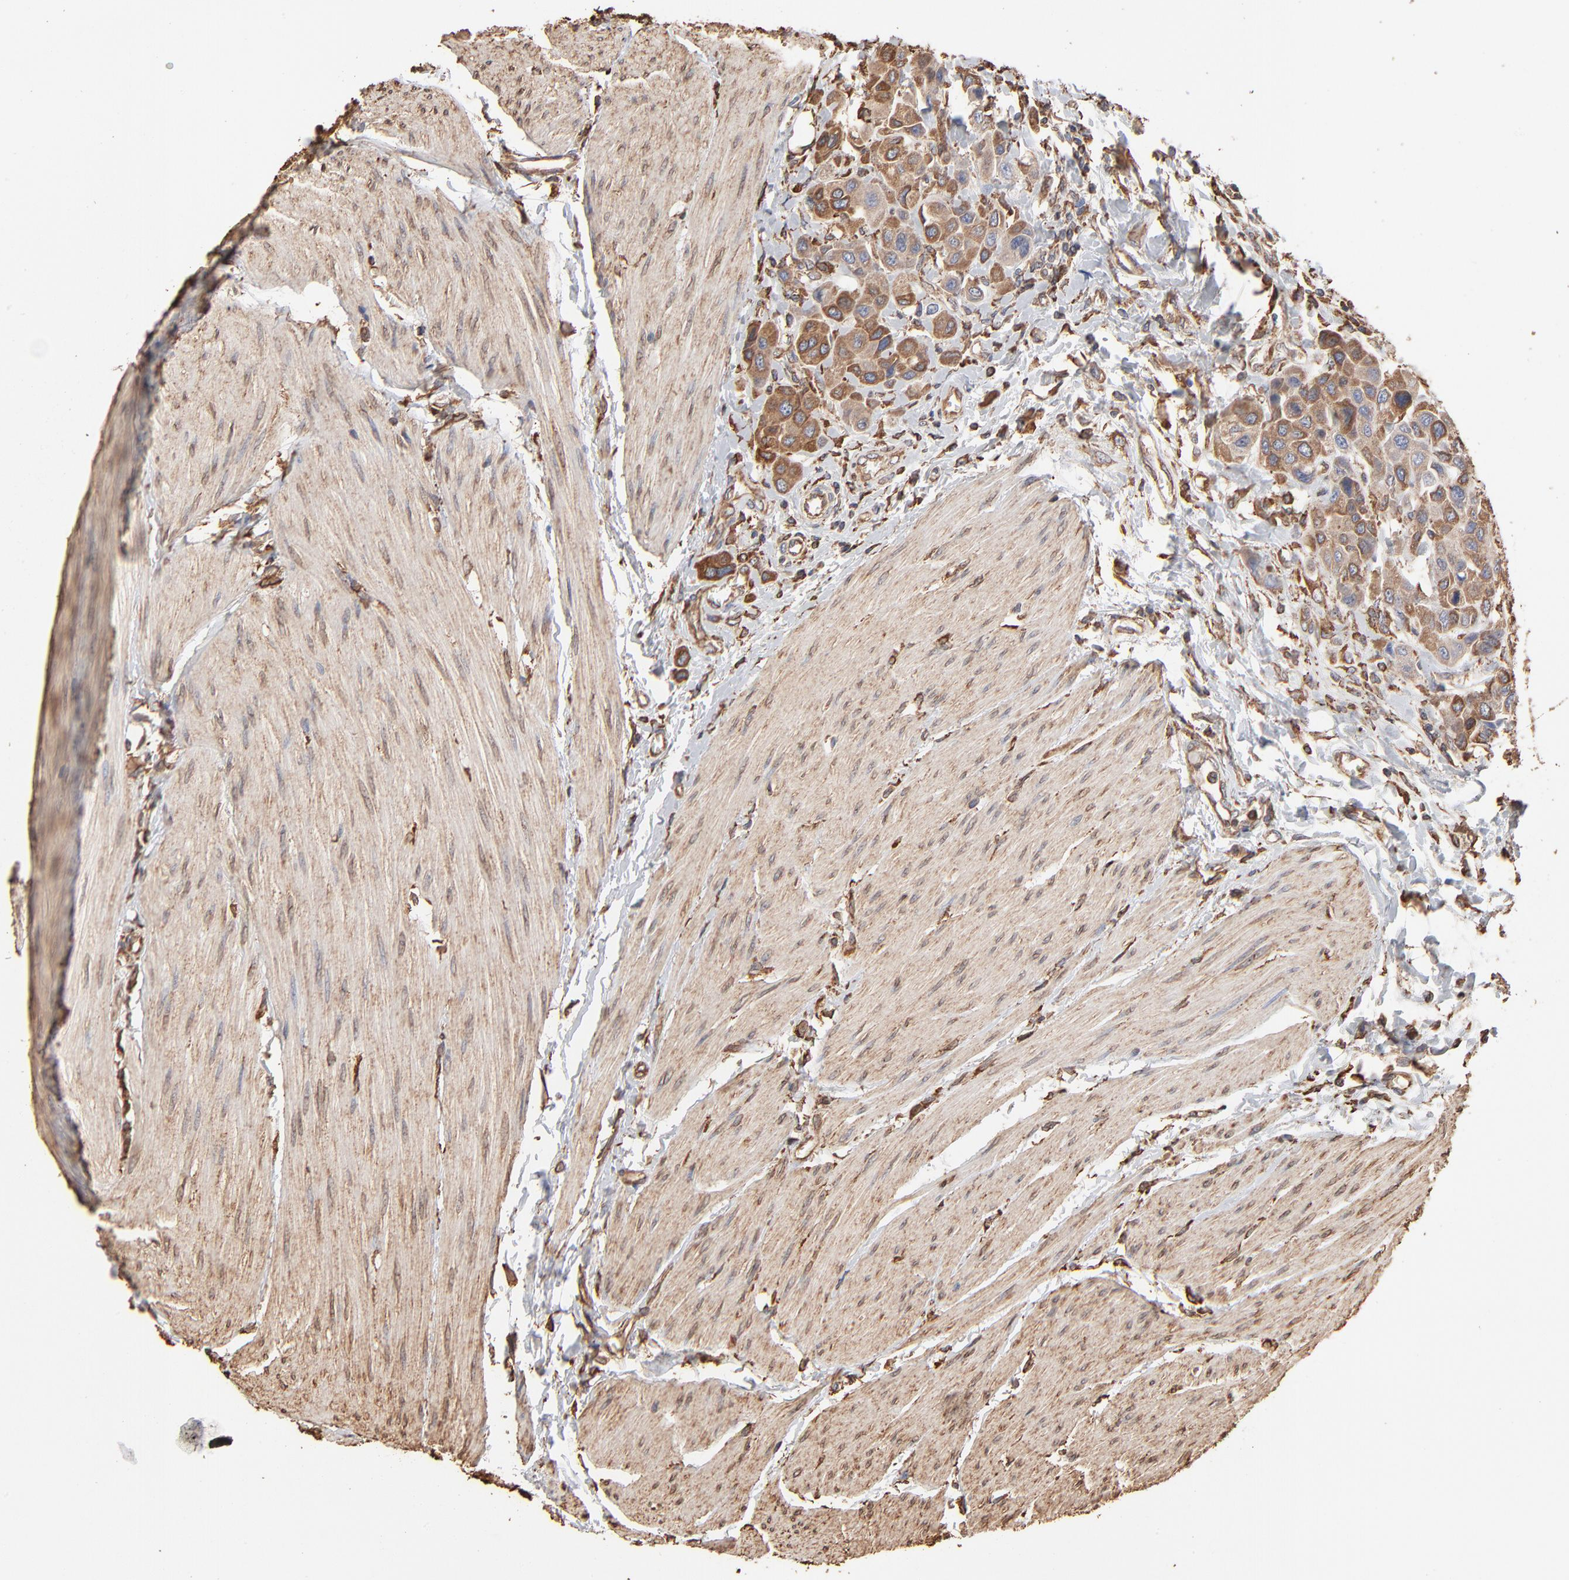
{"staining": {"intensity": "moderate", "quantity": ">75%", "location": "cytoplasmic/membranous"}, "tissue": "urothelial cancer", "cell_type": "Tumor cells", "image_type": "cancer", "snomed": [{"axis": "morphology", "description": "Urothelial carcinoma, High grade"}, {"axis": "topography", "description": "Urinary bladder"}], "caption": "Human urothelial cancer stained for a protein (brown) shows moderate cytoplasmic/membranous positive expression in approximately >75% of tumor cells.", "gene": "PDIA3", "patient": {"sex": "male", "age": 50}}